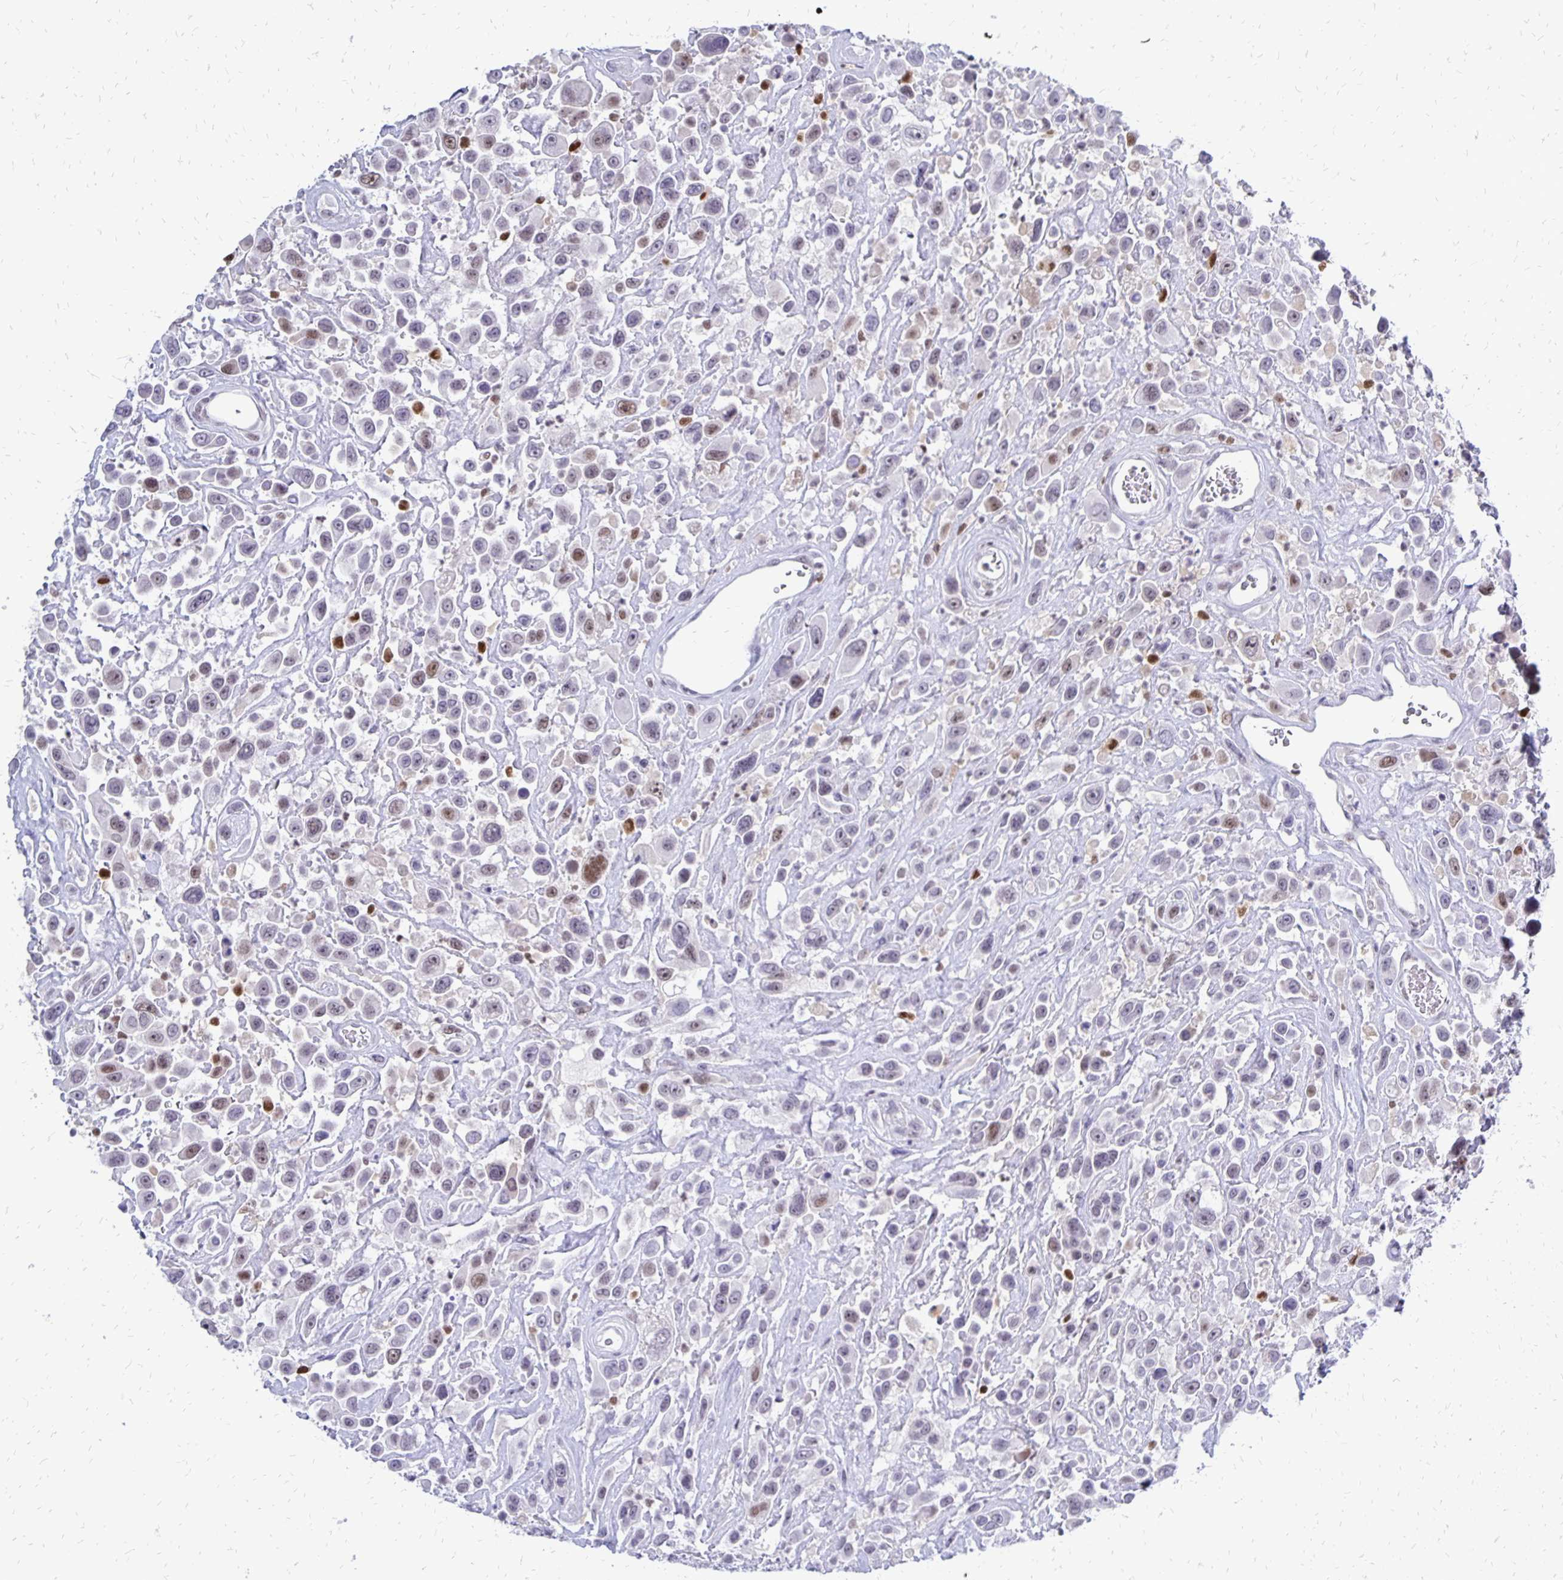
{"staining": {"intensity": "negative", "quantity": "none", "location": "none"}, "tissue": "urothelial cancer", "cell_type": "Tumor cells", "image_type": "cancer", "snomed": [{"axis": "morphology", "description": "Urothelial carcinoma, High grade"}, {"axis": "topography", "description": "Urinary bladder"}], "caption": "Photomicrograph shows no protein staining in tumor cells of urothelial cancer tissue.", "gene": "DCK", "patient": {"sex": "male", "age": 53}}